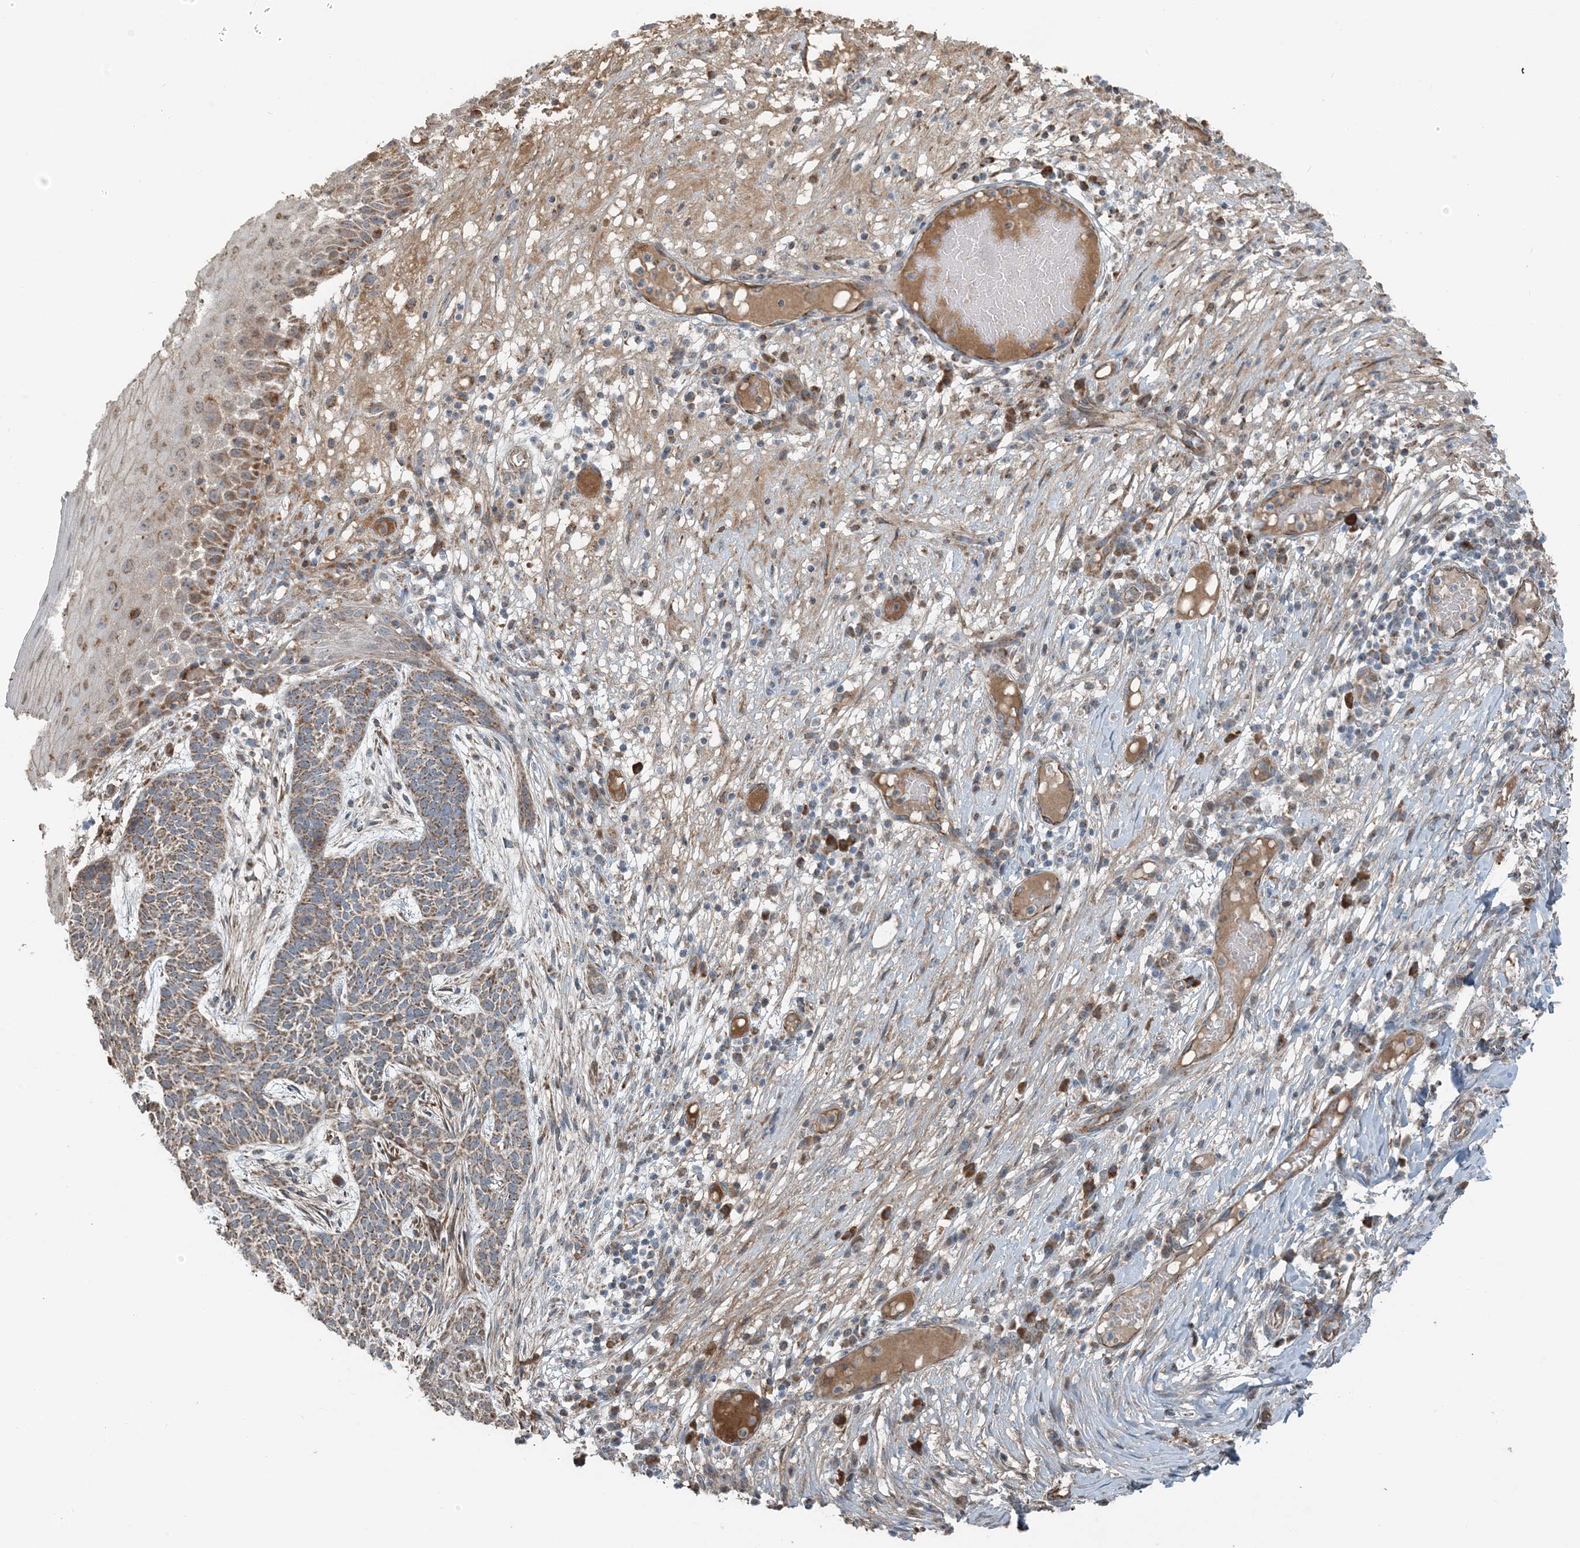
{"staining": {"intensity": "moderate", "quantity": ">75%", "location": "cytoplasmic/membranous"}, "tissue": "skin cancer", "cell_type": "Tumor cells", "image_type": "cancer", "snomed": [{"axis": "morphology", "description": "Normal tissue, NOS"}, {"axis": "morphology", "description": "Basal cell carcinoma"}, {"axis": "topography", "description": "Skin"}], "caption": "Skin cancer stained for a protein shows moderate cytoplasmic/membranous positivity in tumor cells. The protein of interest is stained brown, and the nuclei are stained in blue (DAB IHC with brightfield microscopy, high magnification).", "gene": "PILRB", "patient": {"sex": "male", "age": 64}}